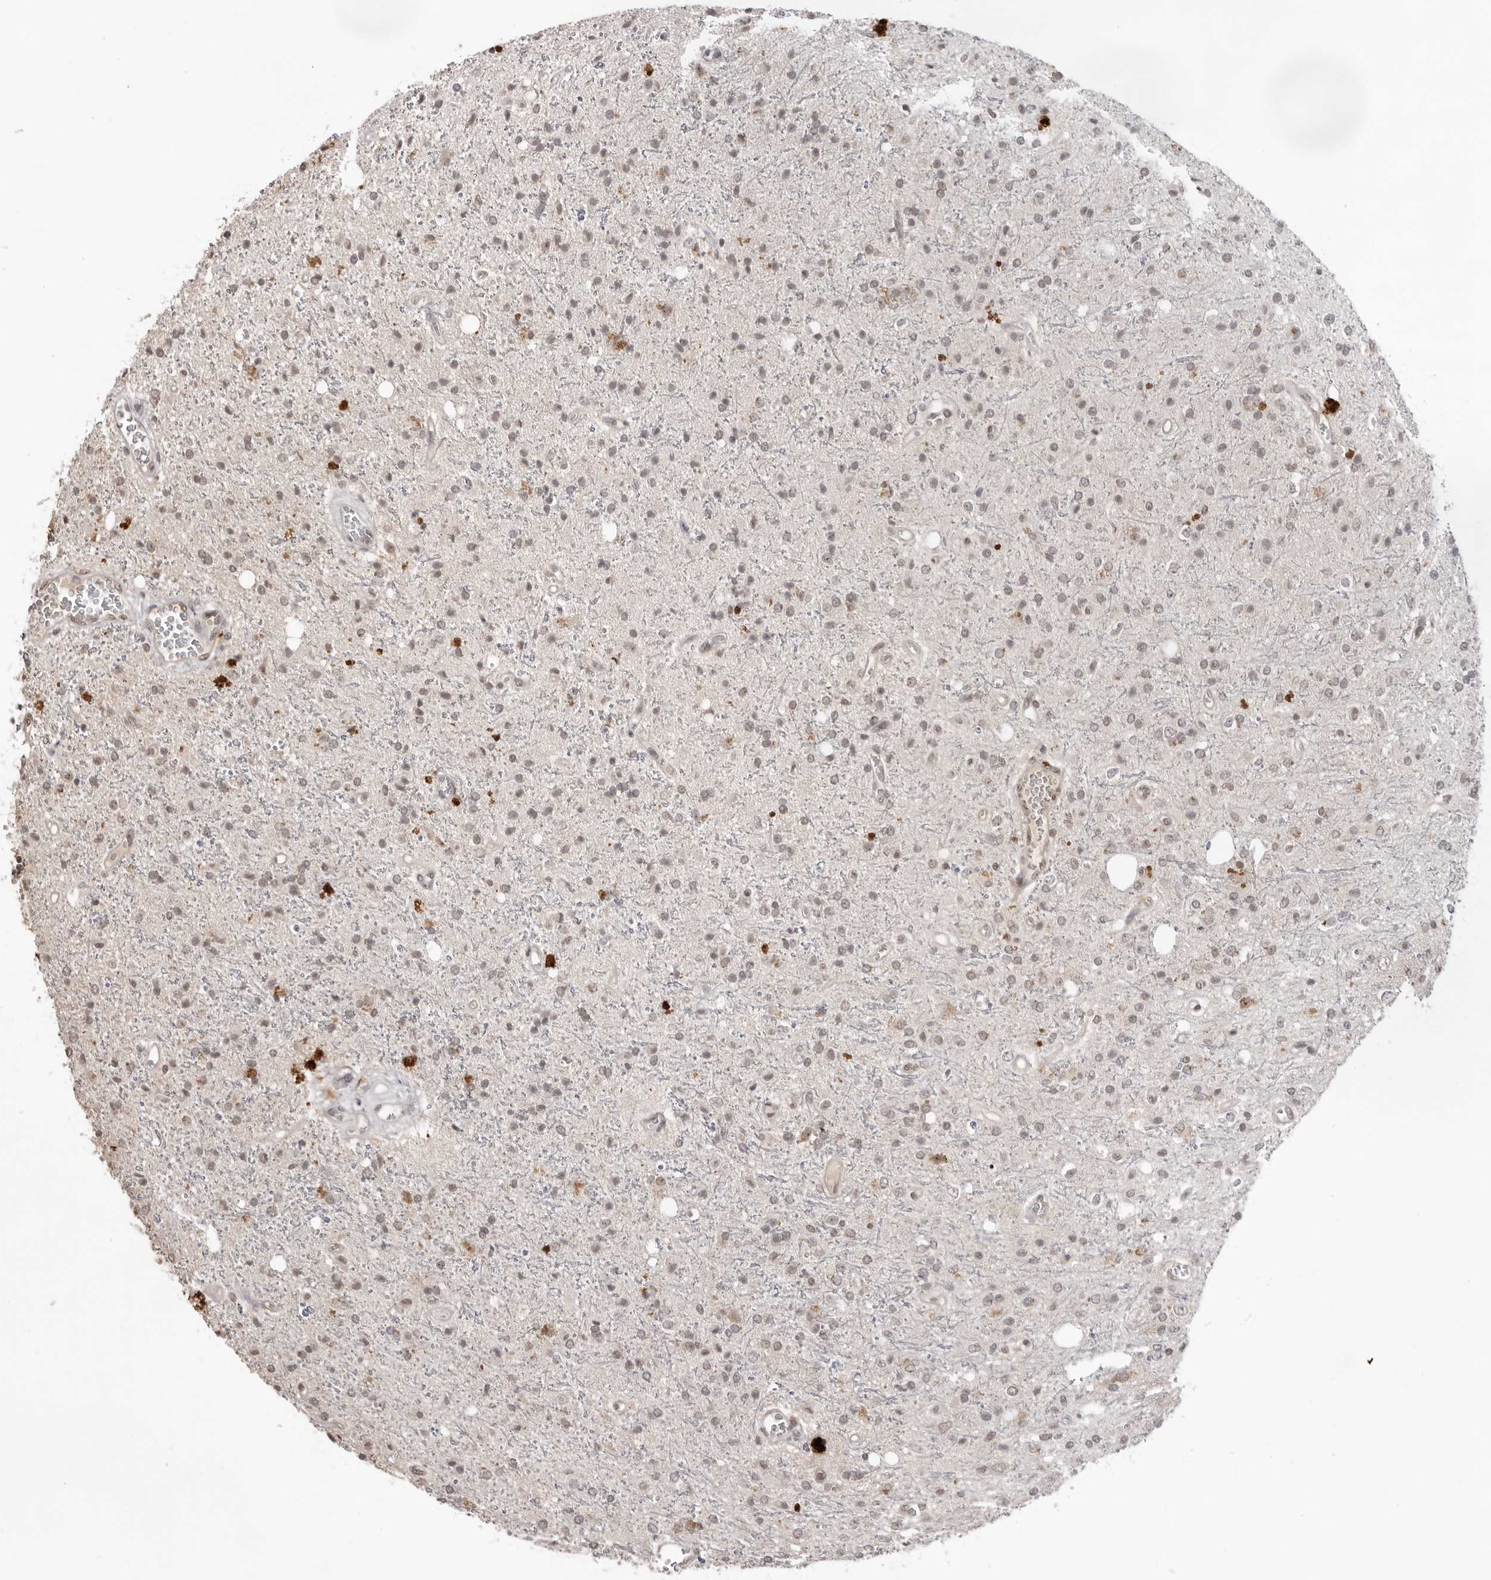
{"staining": {"intensity": "weak", "quantity": "25%-75%", "location": "nuclear"}, "tissue": "glioma", "cell_type": "Tumor cells", "image_type": "cancer", "snomed": [{"axis": "morphology", "description": "Glioma, malignant, High grade"}, {"axis": "topography", "description": "Brain"}], "caption": "Glioma was stained to show a protein in brown. There is low levels of weak nuclear staining in about 25%-75% of tumor cells. Ihc stains the protein of interest in brown and the nuclei are stained blue.", "gene": "EXOSC10", "patient": {"sex": "male", "age": 47}}